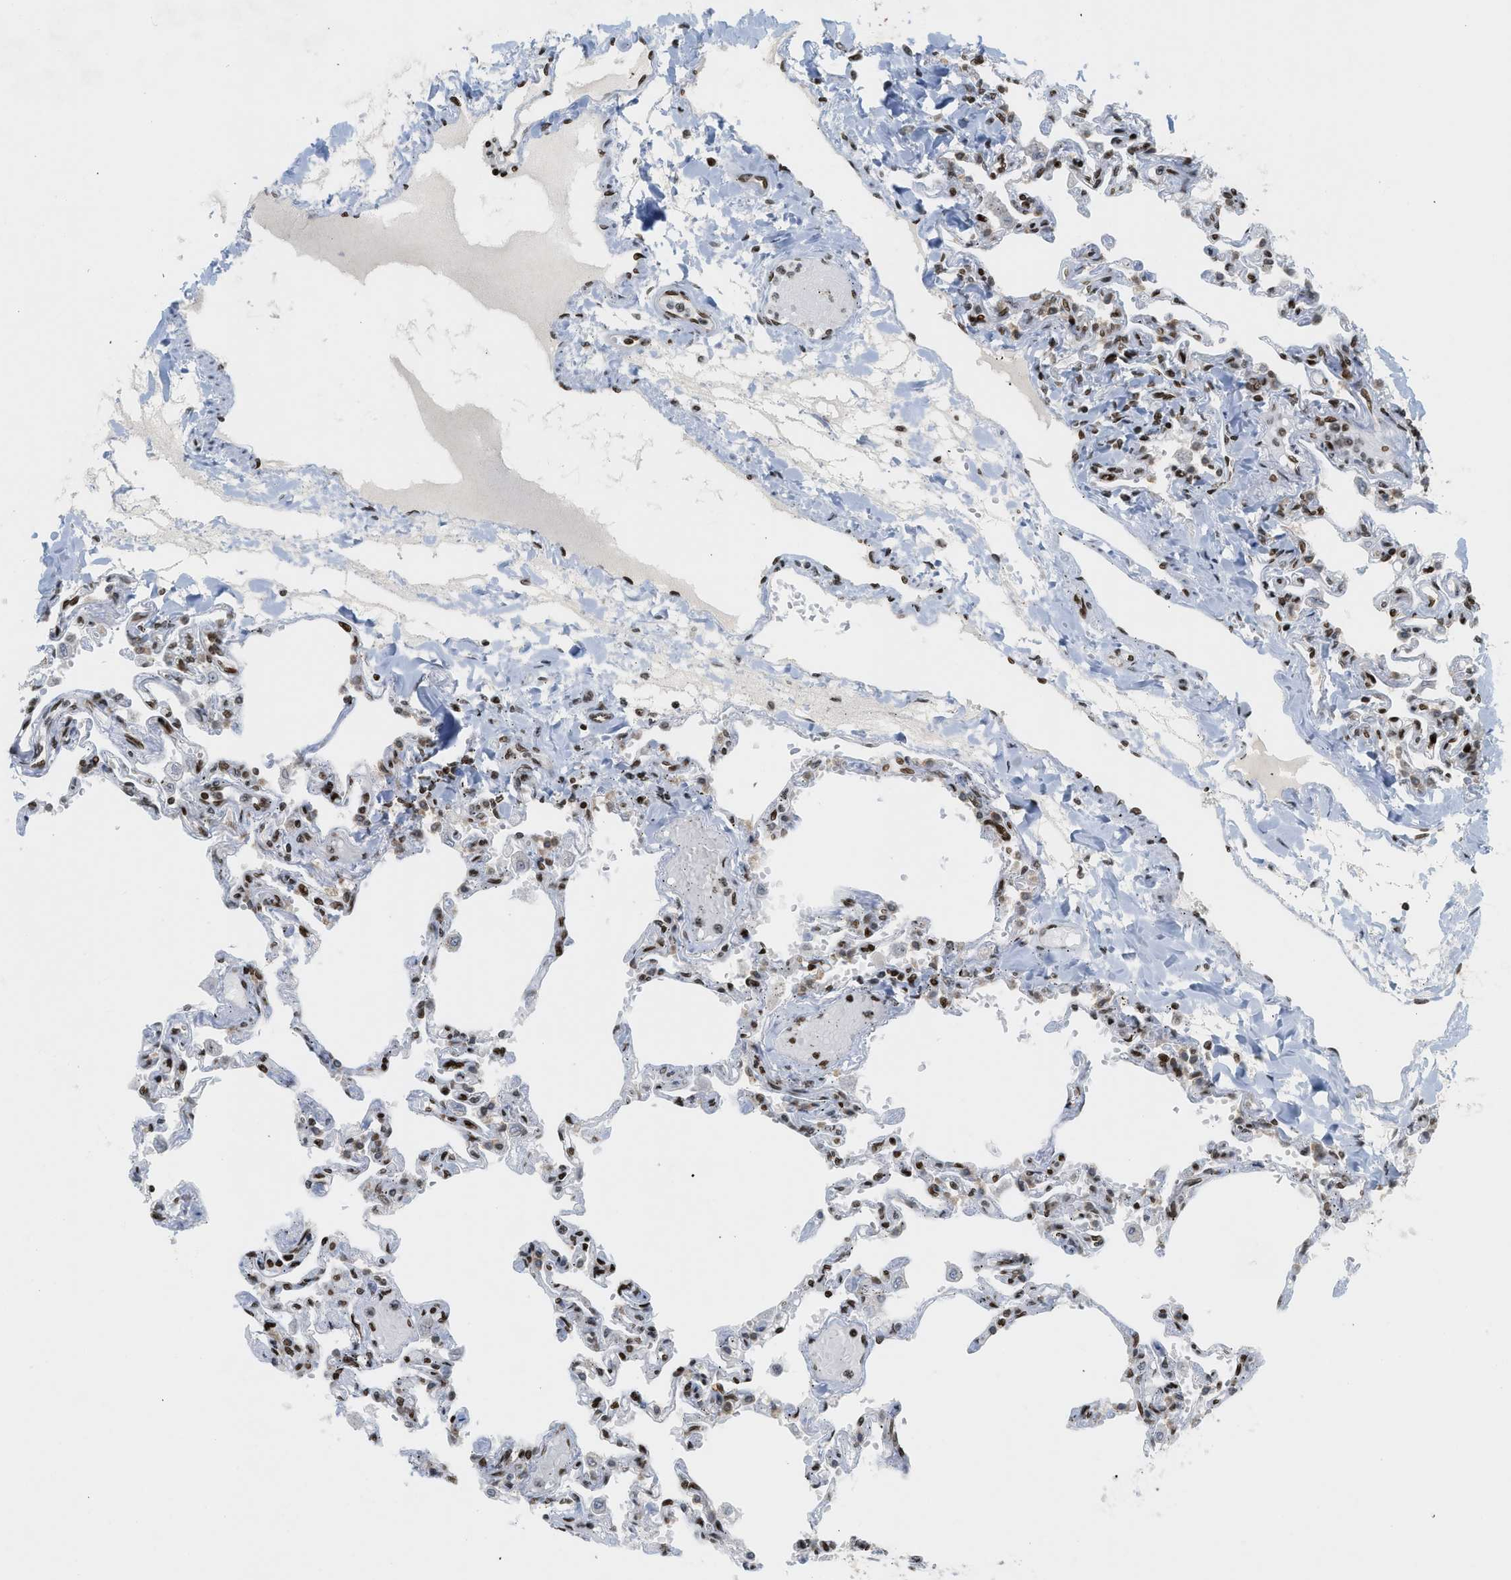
{"staining": {"intensity": "strong", "quantity": "25%-75%", "location": "nuclear"}, "tissue": "lung", "cell_type": "Alveolar cells", "image_type": "normal", "snomed": [{"axis": "morphology", "description": "Normal tissue, NOS"}, {"axis": "topography", "description": "Lung"}], "caption": "A brown stain shows strong nuclear positivity of a protein in alveolar cells of normal human lung. Ihc stains the protein in brown and the nuclei are stained blue.", "gene": "ZNF22", "patient": {"sex": "male", "age": 21}}